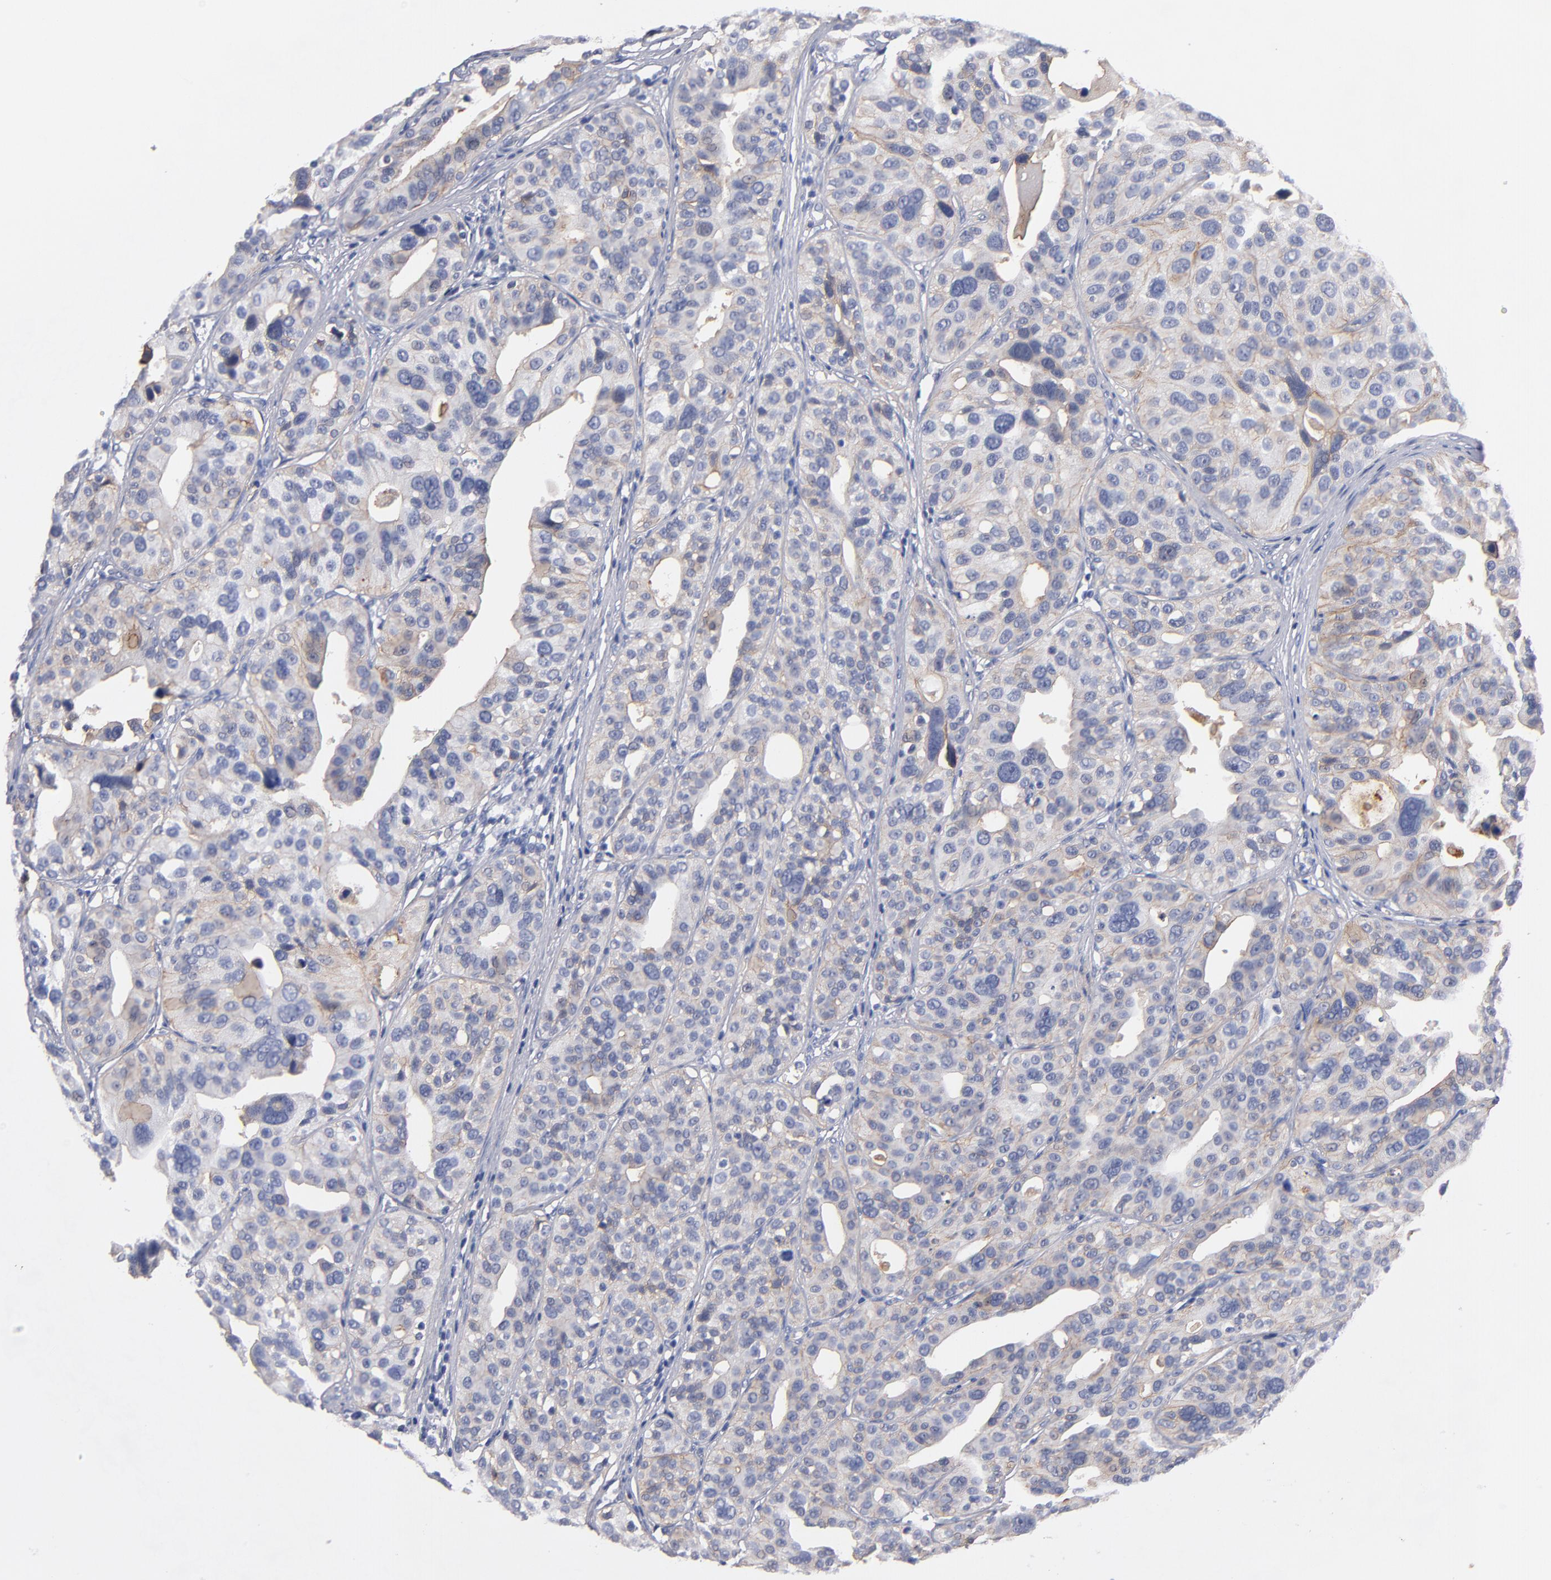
{"staining": {"intensity": "weak", "quantity": "25%-75%", "location": "cytoplasmic/membranous"}, "tissue": "urothelial cancer", "cell_type": "Tumor cells", "image_type": "cancer", "snomed": [{"axis": "morphology", "description": "Urothelial carcinoma, High grade"}, {"axis": "topography", "description": "Urinary bladder"}], "caption": "Approximately 25%-75% of tumor cells in human high-grade urothelial carcinoma display weak cytoplasmic/membranous protein expression as visualized by brown immunohistochemical staining.", "gene": "PLSCR4", "patient": {"sex": "male", "age": 56}}